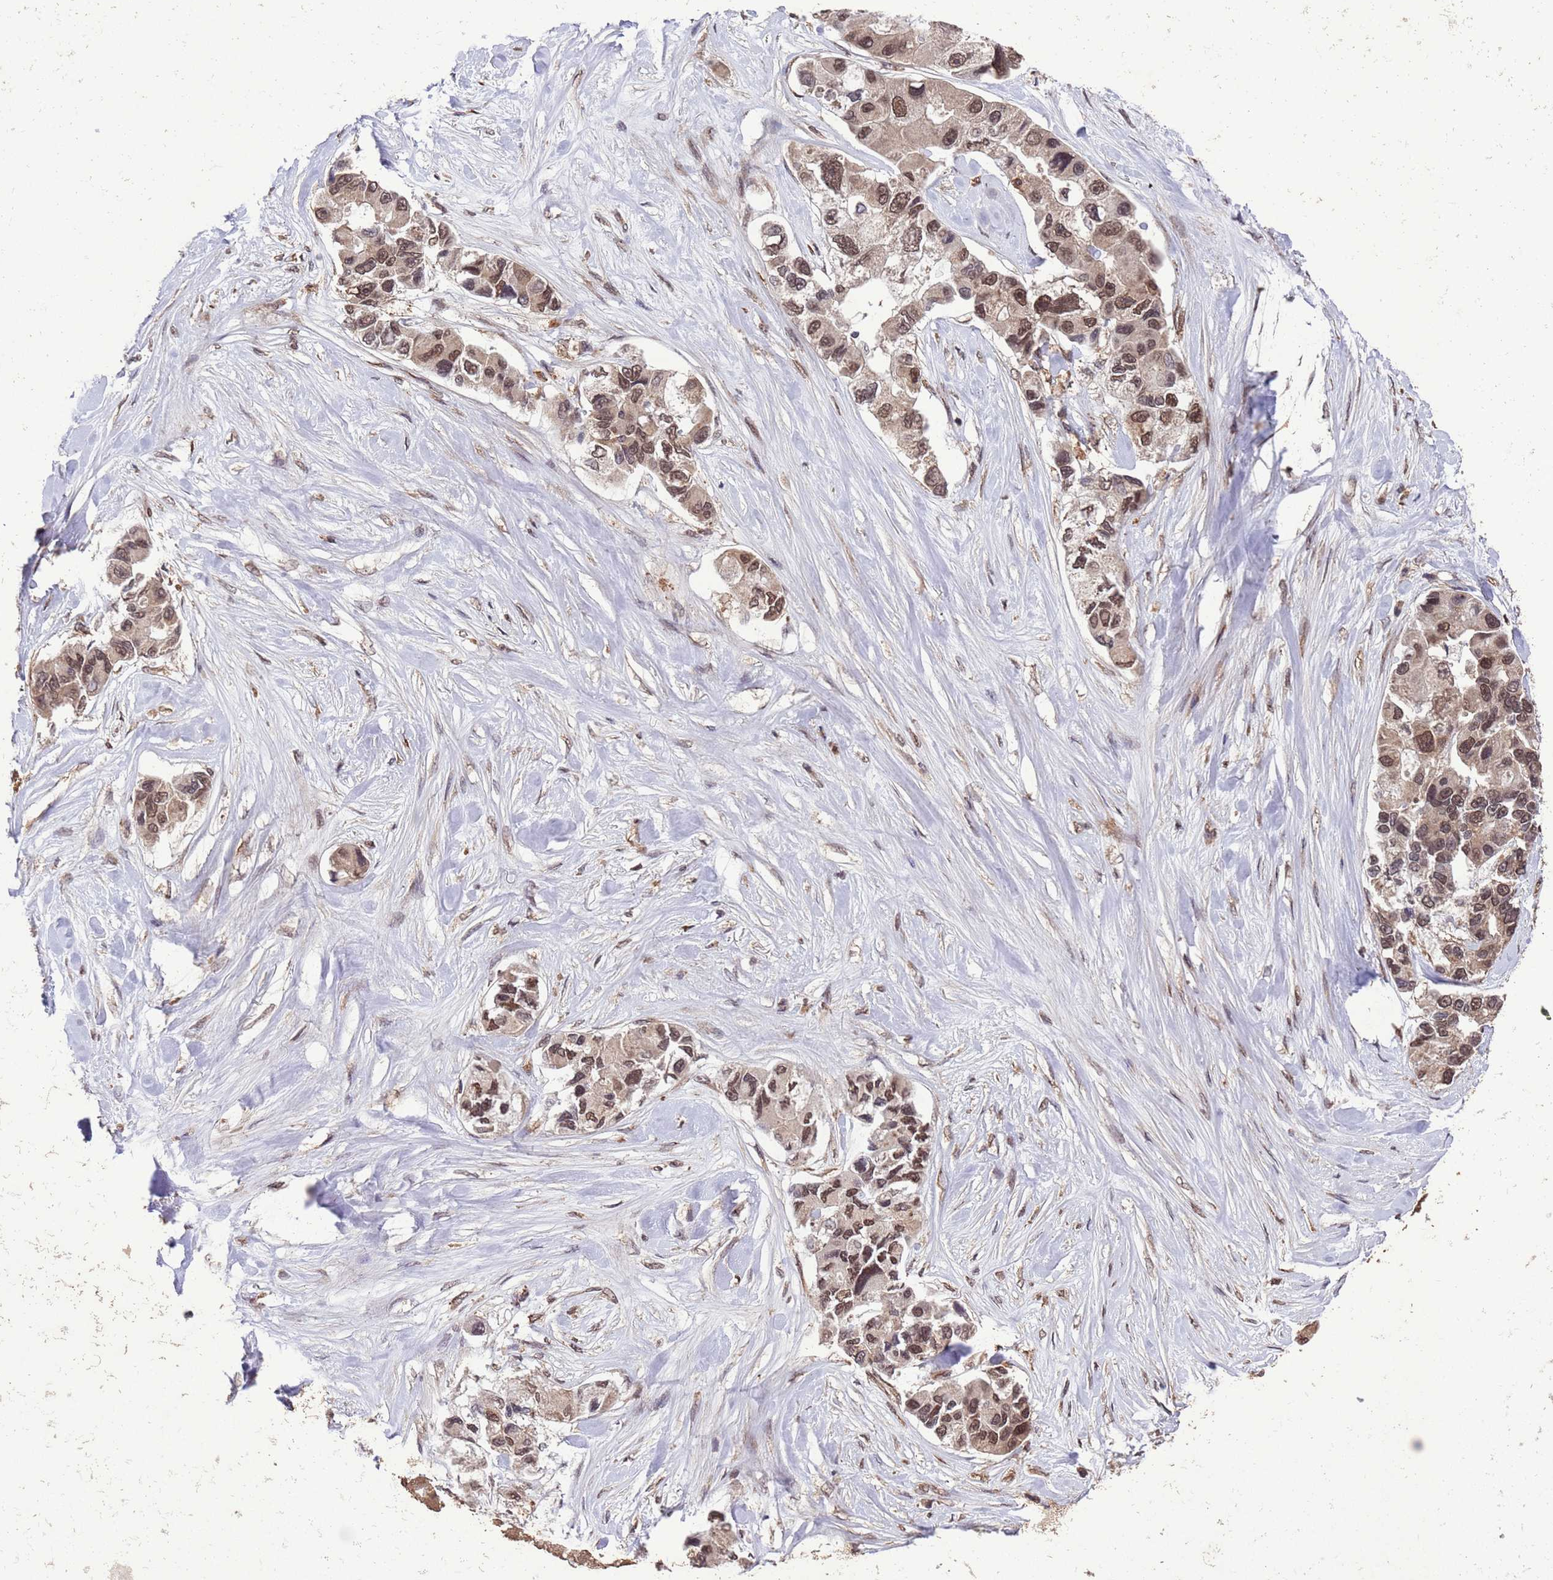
{"staining": {"intensity": "moderate", "quantity": ">75%", "location": "nuclear"}, "tissue": "lung cancer", "cell_type": "Tumor cells", "image_type": "cancer", "snomed": [{"axis": "morphology", "description": "Adenocarcinoma, NOS"}, {"axis": "topography", "description": "Lung"}], "caption": "DAB immunohistochemical staining of adenocarcinoma (lung) demonstrates moderate nuclear protein positivity in about >75% of tumor cells.", "gene": "VSTM4", "patient": {"sex": "female", "age": 54}}